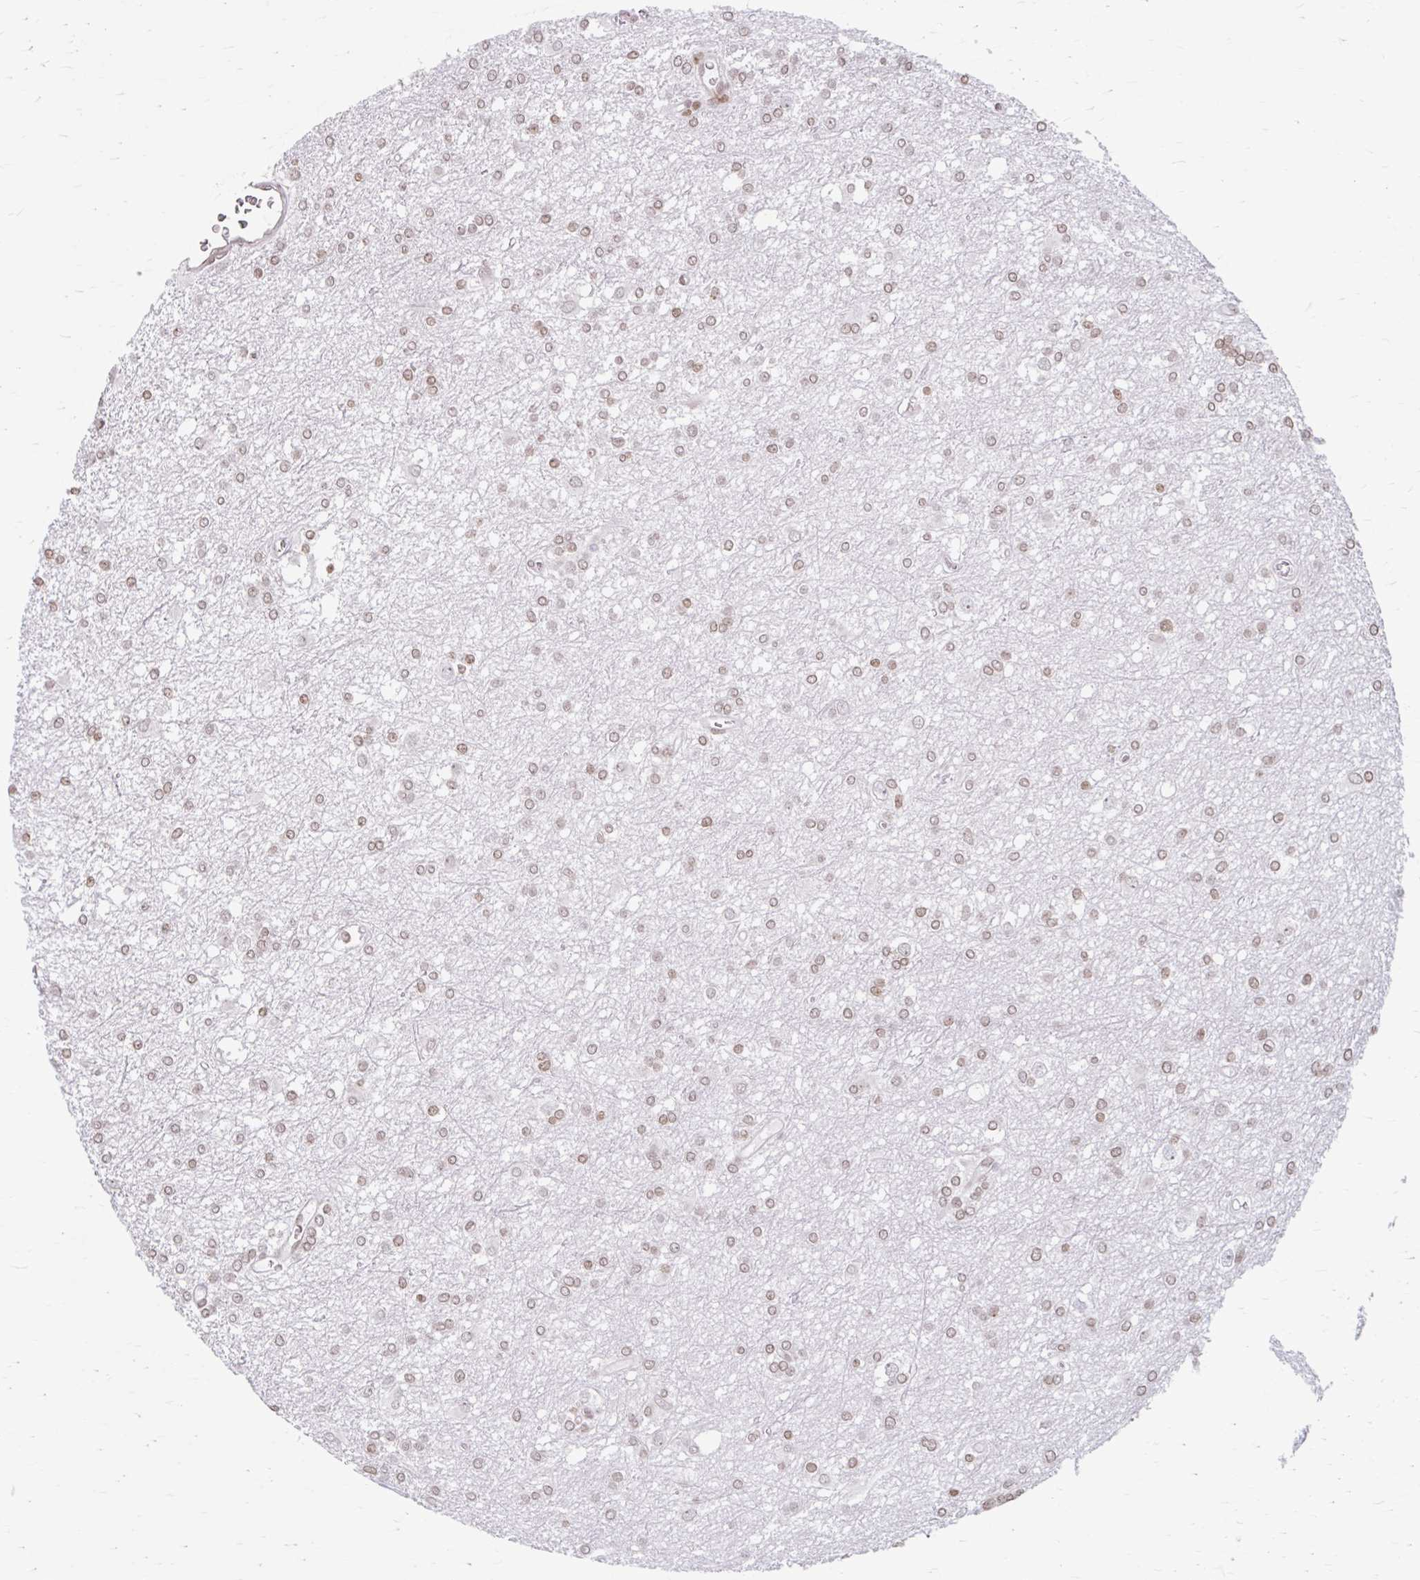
{"staining": {"intensity": "moderate", "quantity": ">75%", "location": "nuclear"}, "tissue": "glioma", "cell_type": "Tumor cells", "image_type": "cancer", "snomed": [{"axis": "morphology", "description": "Glioma, malignant, High grade"}, {"axis": "topography", "description": "Brain"}], "caption": "Glioma was stained to show a protein in brown. There is medium levels of moderate nuclear positivity in about >75% of tumor cells.", "gene": "ORC3", "patient": {"sex": "male", "age": 48}}